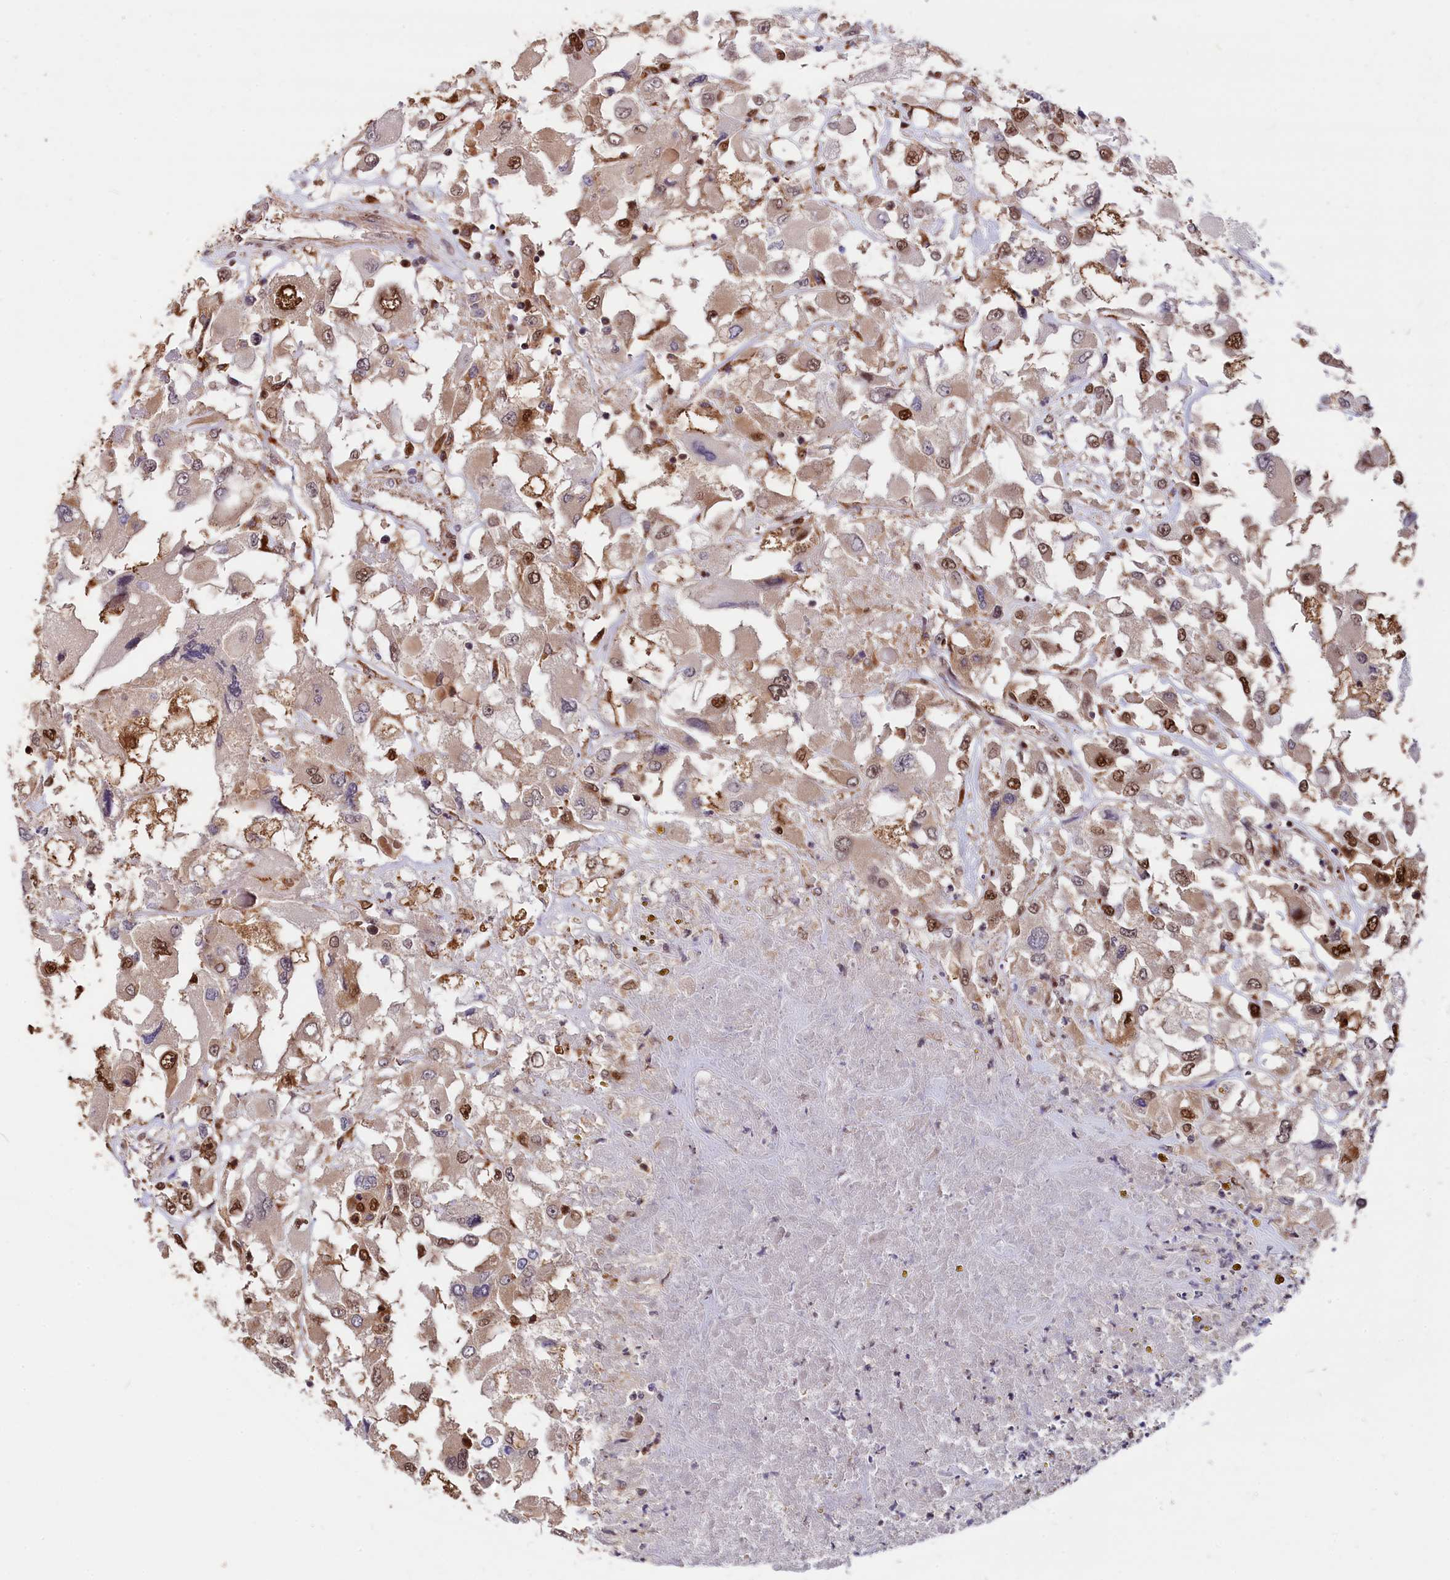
{"staining": {"intensity": "moderate", "quantity": "<25%", "location": "nuclear"}, "tissue": "renal cancer", "cell_type": "Tumor cells", "image_type": "cancer", "snomed": [{"axis": "morphology", "description": "Adenocarcinoma, NOS"}, {"axis": "topography", "description": "Kidney"}], "caption": "Renal cancer (adenocarcinoma) stained for a protein reveals moderate nuclear positivity in tumor cells.", "gene": "ADRM1", "patient": {"sex": "female", "age": 52}}